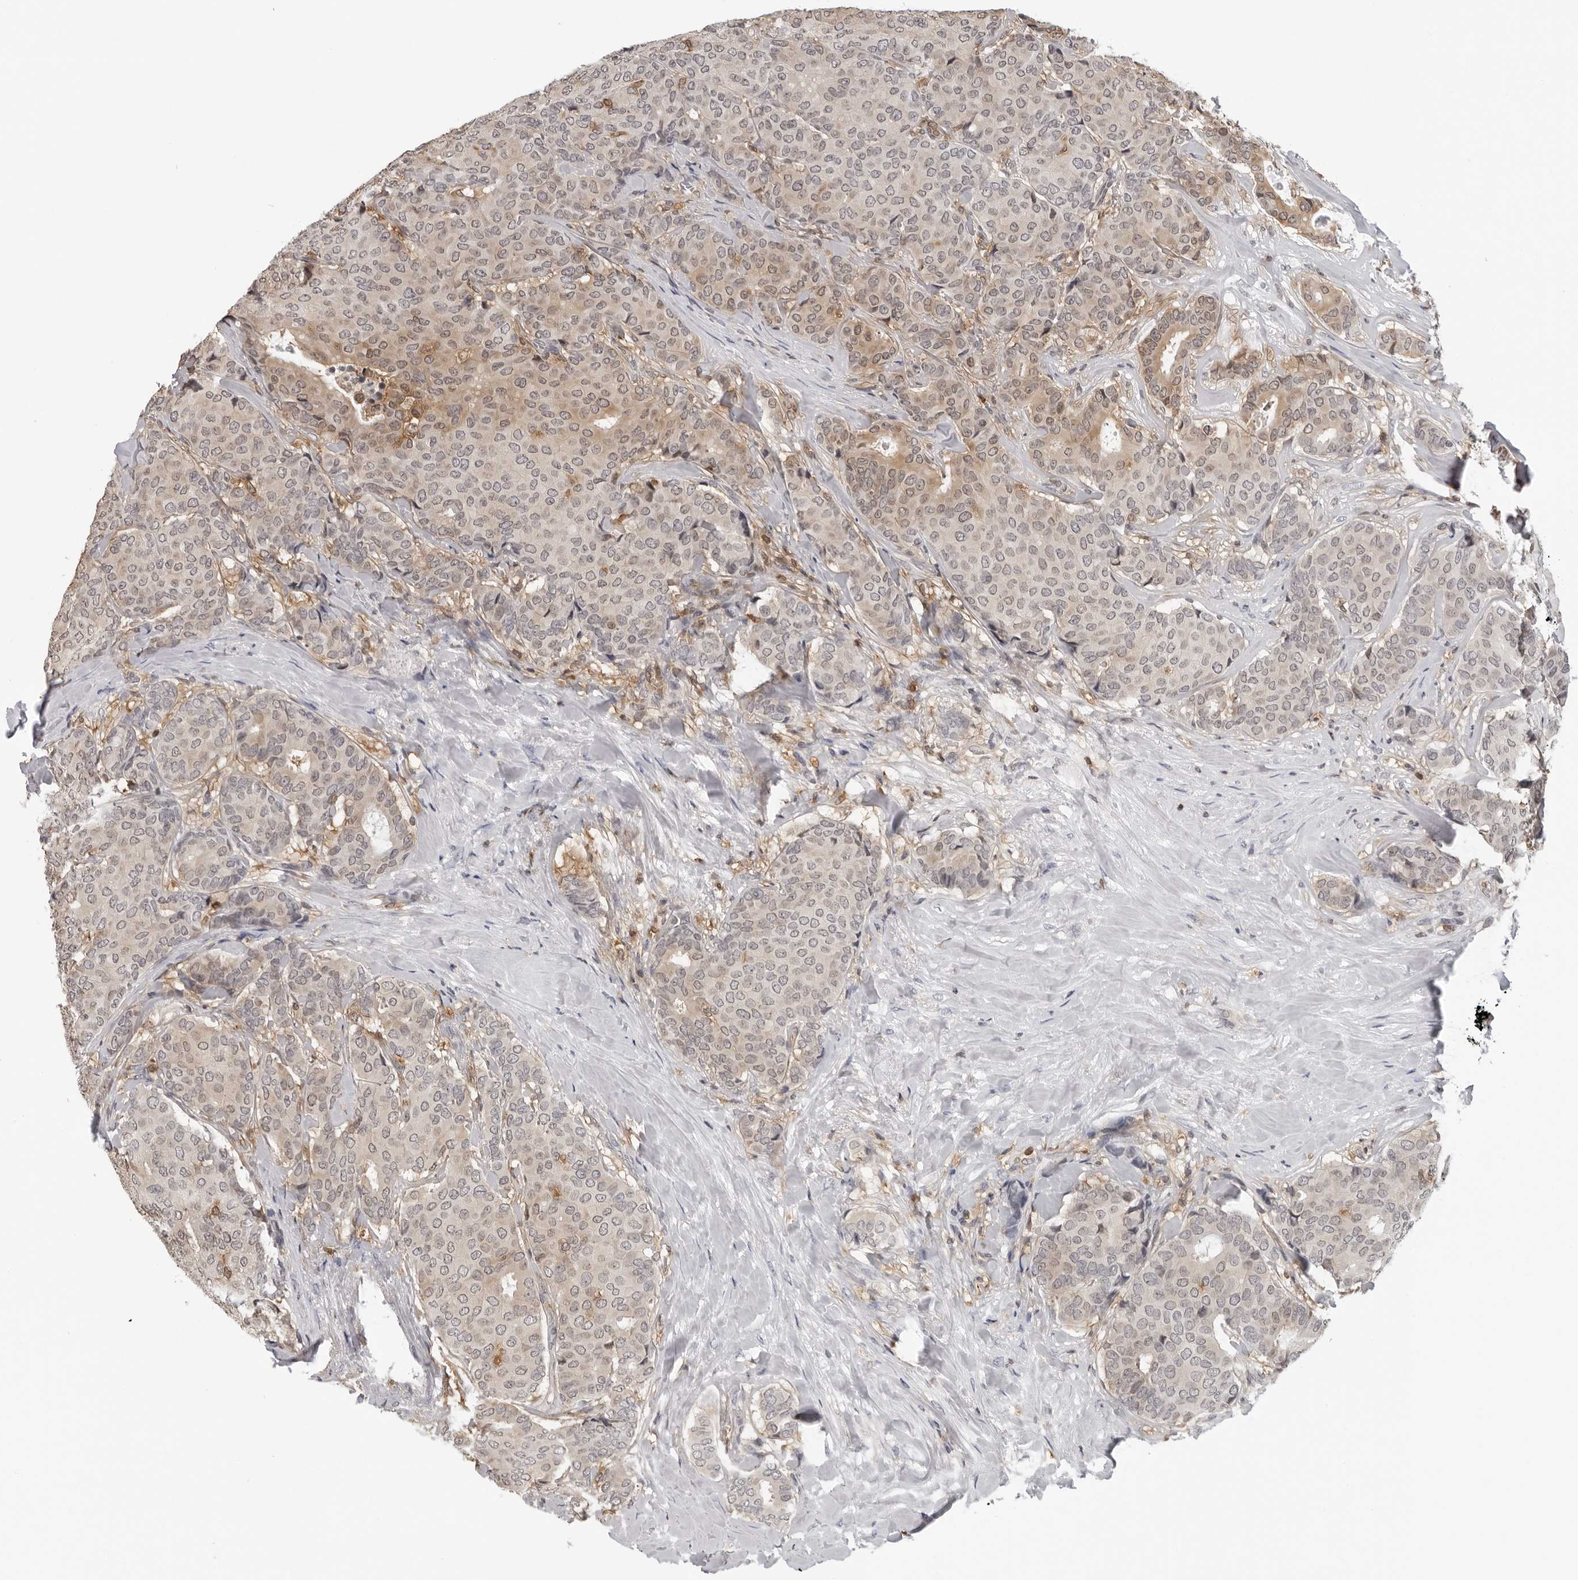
{"staining": {"intensity": "weak", "quantity": "25%-75%", "location": "cytoplasmic/membranous,nuclear"}, "tissue": "breast cancer", "cell_type": "Tumor cells", "image_type": "cancer", "snomed": [{"axis": "morphology", "description": "Duct carcinoma"}, {"axis": "topography", "description": "Breast"}], "caption": "Breast cancer (intraductal carcinoma) stained with immunohistochemistry (IHC) demonstrates weak cytoplasmic/membranous and nuclear positivity in approximately 25%-75% of tumor cells.", "gene": "HSPH1", "patient": {"sex": "female", "age": 75}}